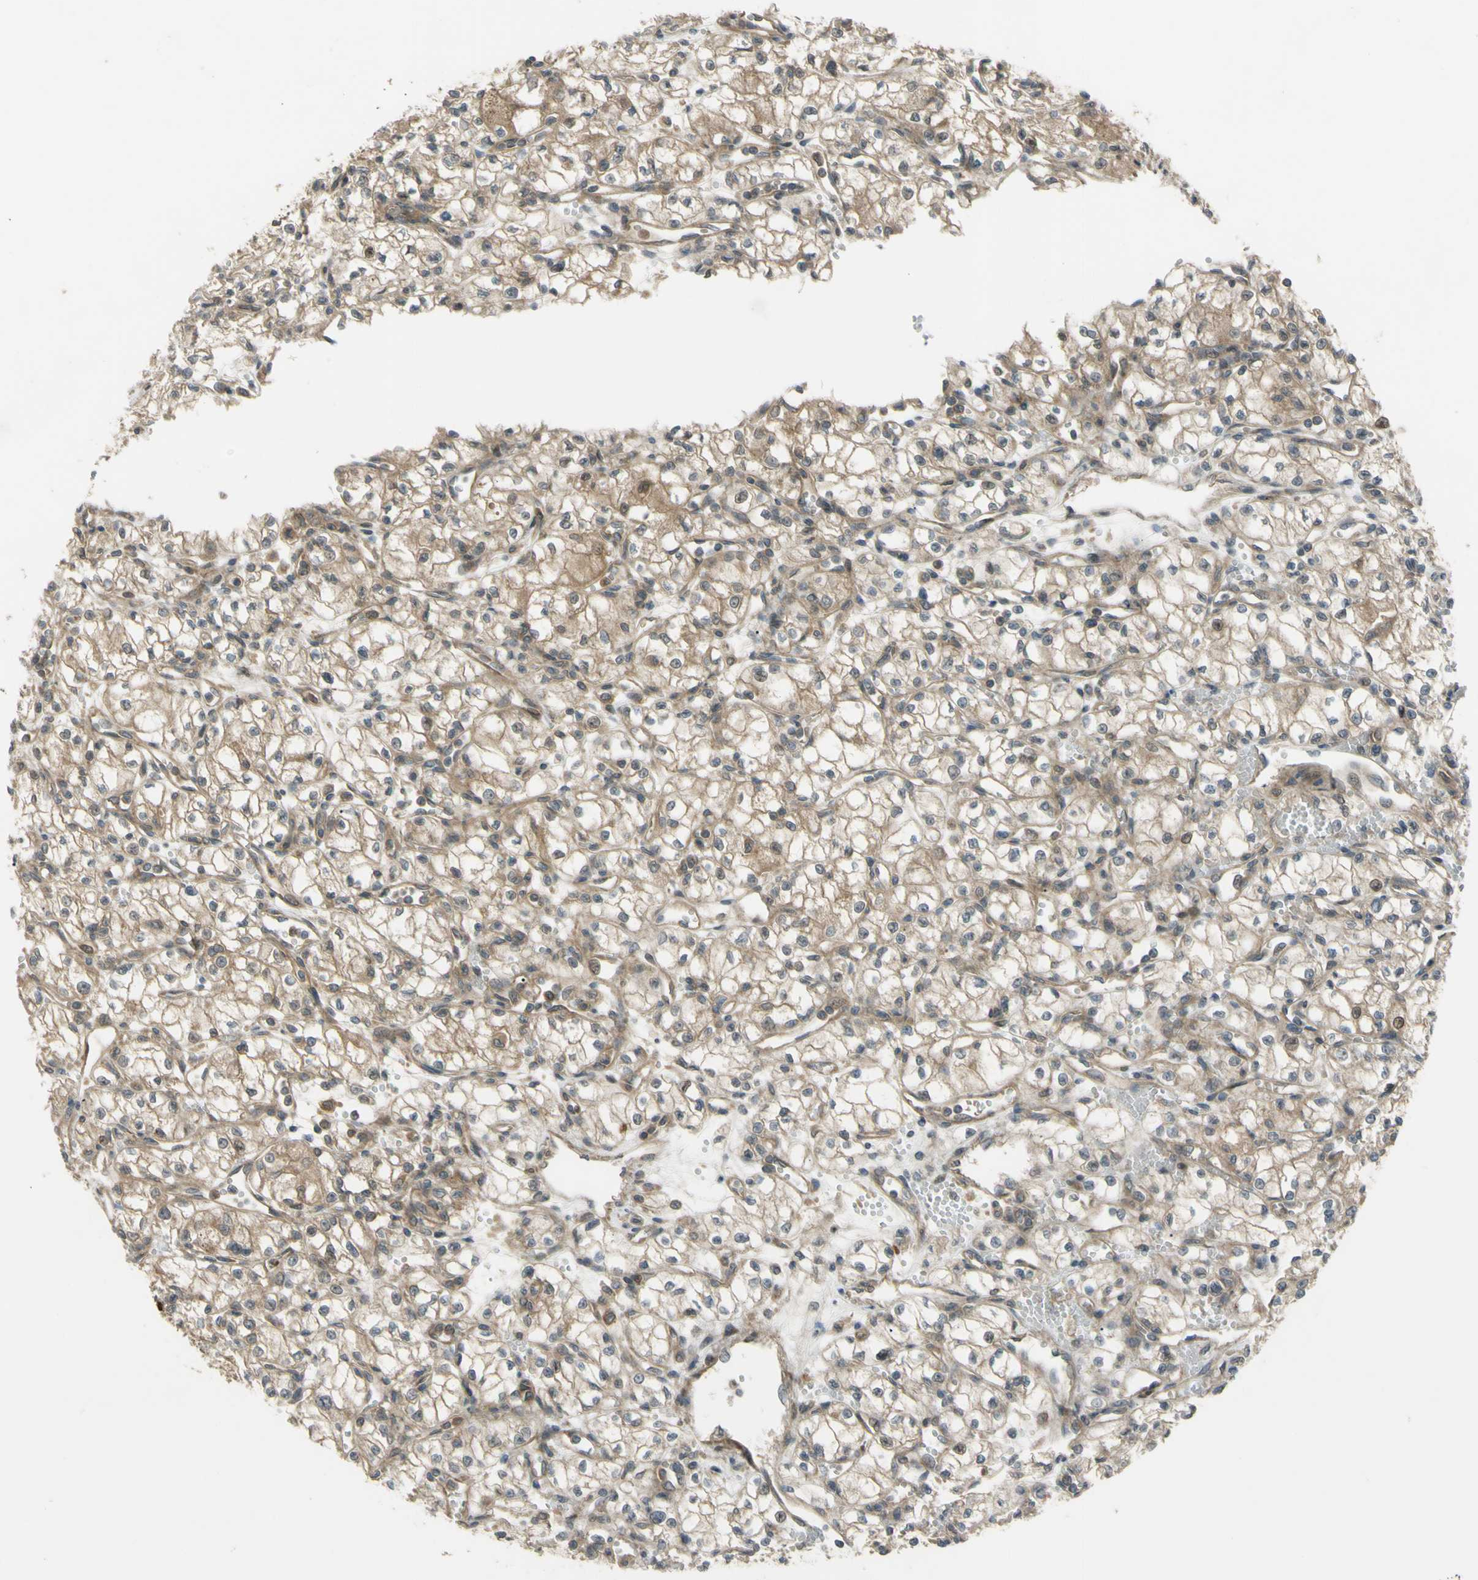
{"staining": {"intensity": "weak", "quantity": ">75%", "location": "cytoplasmic/membranous"}, "tissue": "renal cancer", "cell_type": "Tumor cells", "image_type": "cancer", "snomed": [{"axis": "morphology", "description": "Normal tissue, NOS"}, {"axis": "morphology", "description": "Adenocarcinoma, NOS"}, {"axis": "topography", "description": "Kidney"}], "caption": "Immunohistochemistry image of neoplastic tissue: renal adenocarcinoma stained using immunohistochemistry exhibits low levels of weak protein expression localized specifically in the cytoplasmic/membranous of tumor cells, appearing as a cytoplasmic/membranous brown color.", "gene": "FLII", "patient": {"sex": "male", "age": 59}}